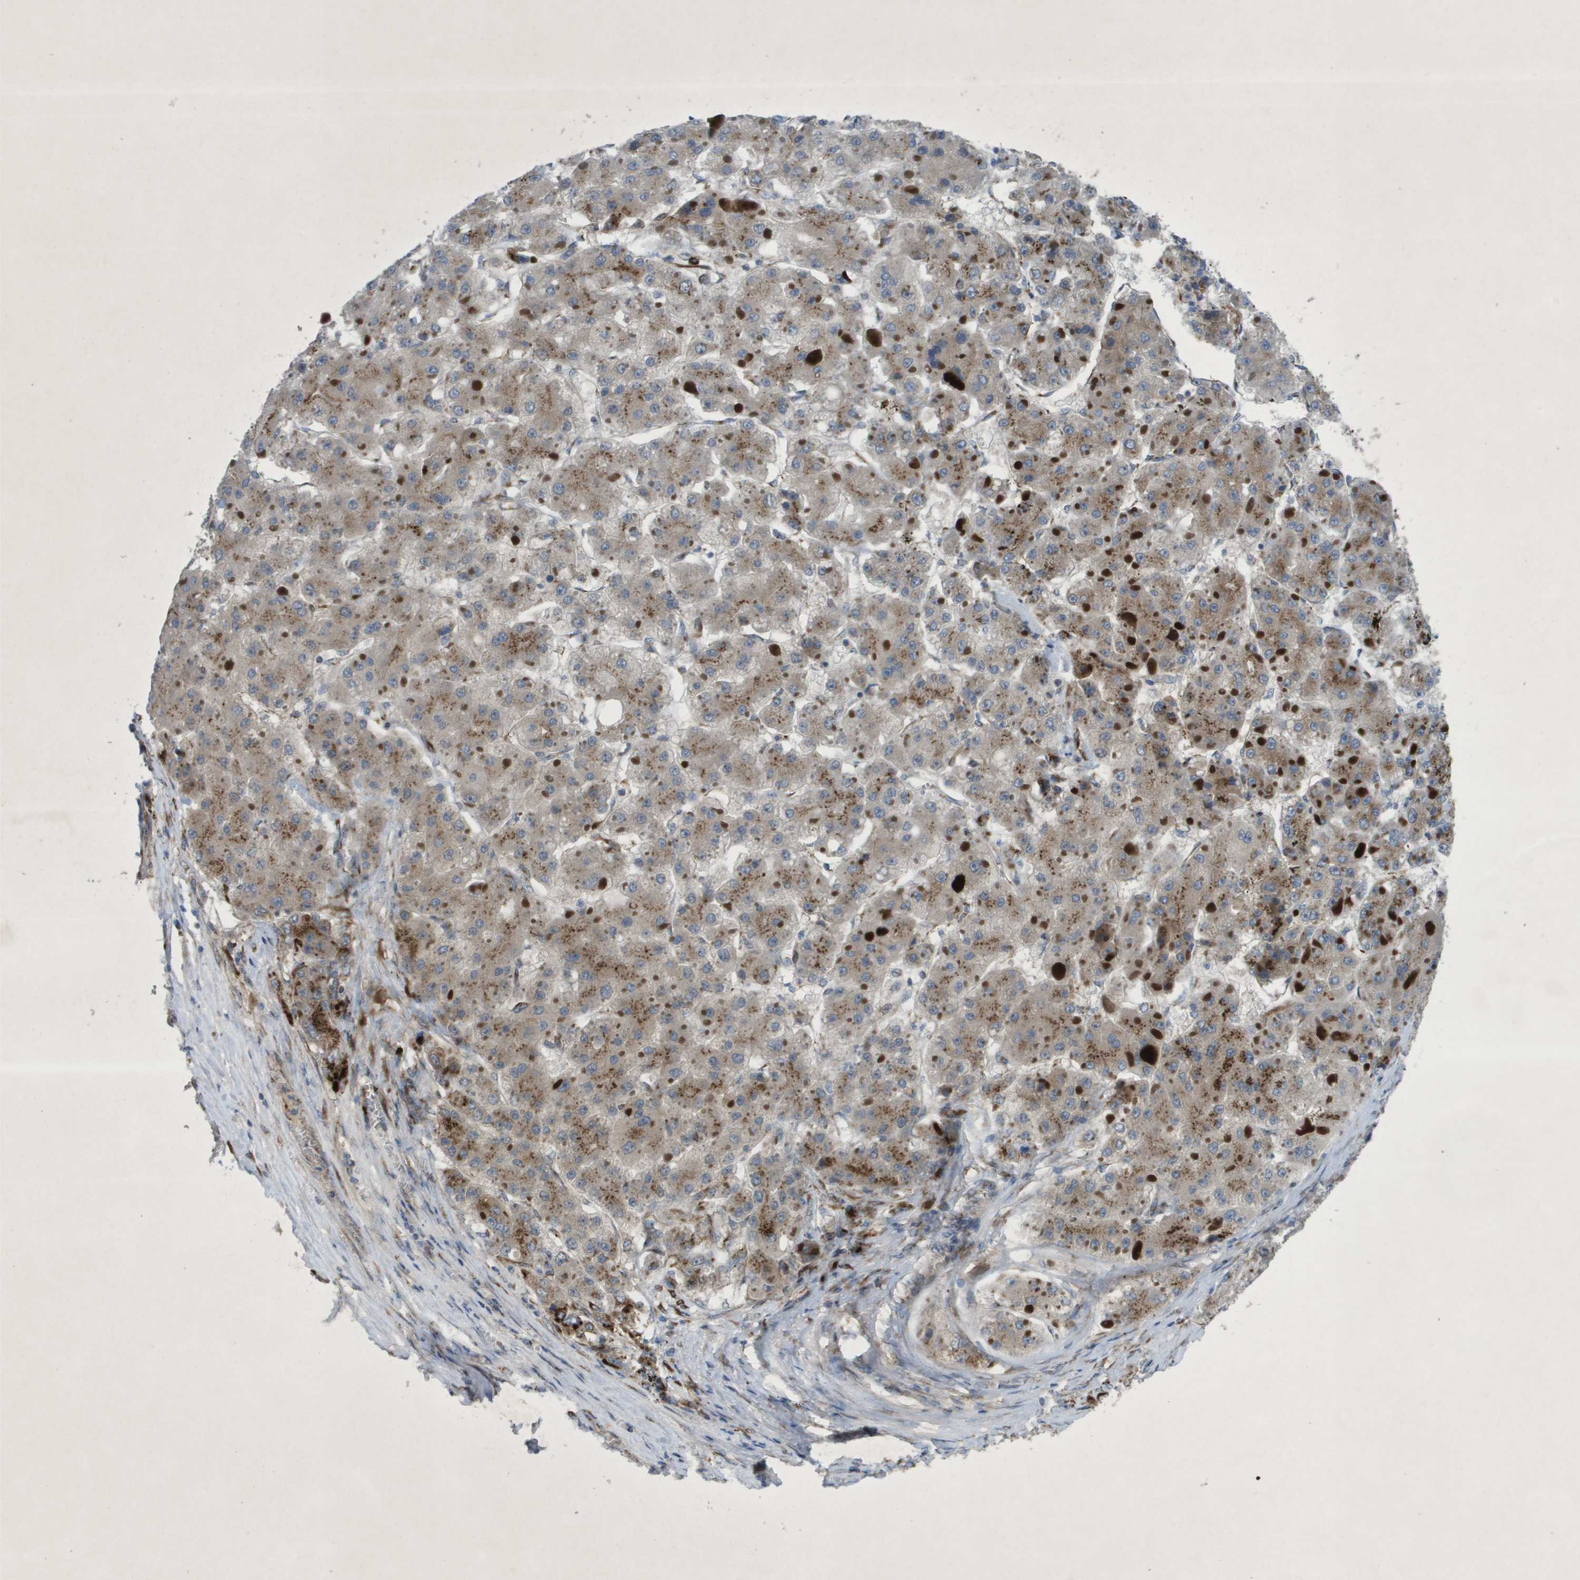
{"staining": {"intensity": "moderate", "quantity": "25%-75%", "location": "cytoplasmic/membranous"}, "tissue": "liver cancer", "cell_type": "Tumor cells", "image_type": "cancer", "snomed": [{"axis": "morphology", "description": "Carcinoma, Hepatocellular, NOS"}, {"axis": "topography", "description": "Liver"}], "caption": "This is an image of immunohistochemistry staining of liver cancer (hepatocellular carcinoma), which shows moderate expression in the cytoplasmic/membranous of tumor cells.", "gene": "QSOX2", "patient": {"sex": "female", "age": 73}}